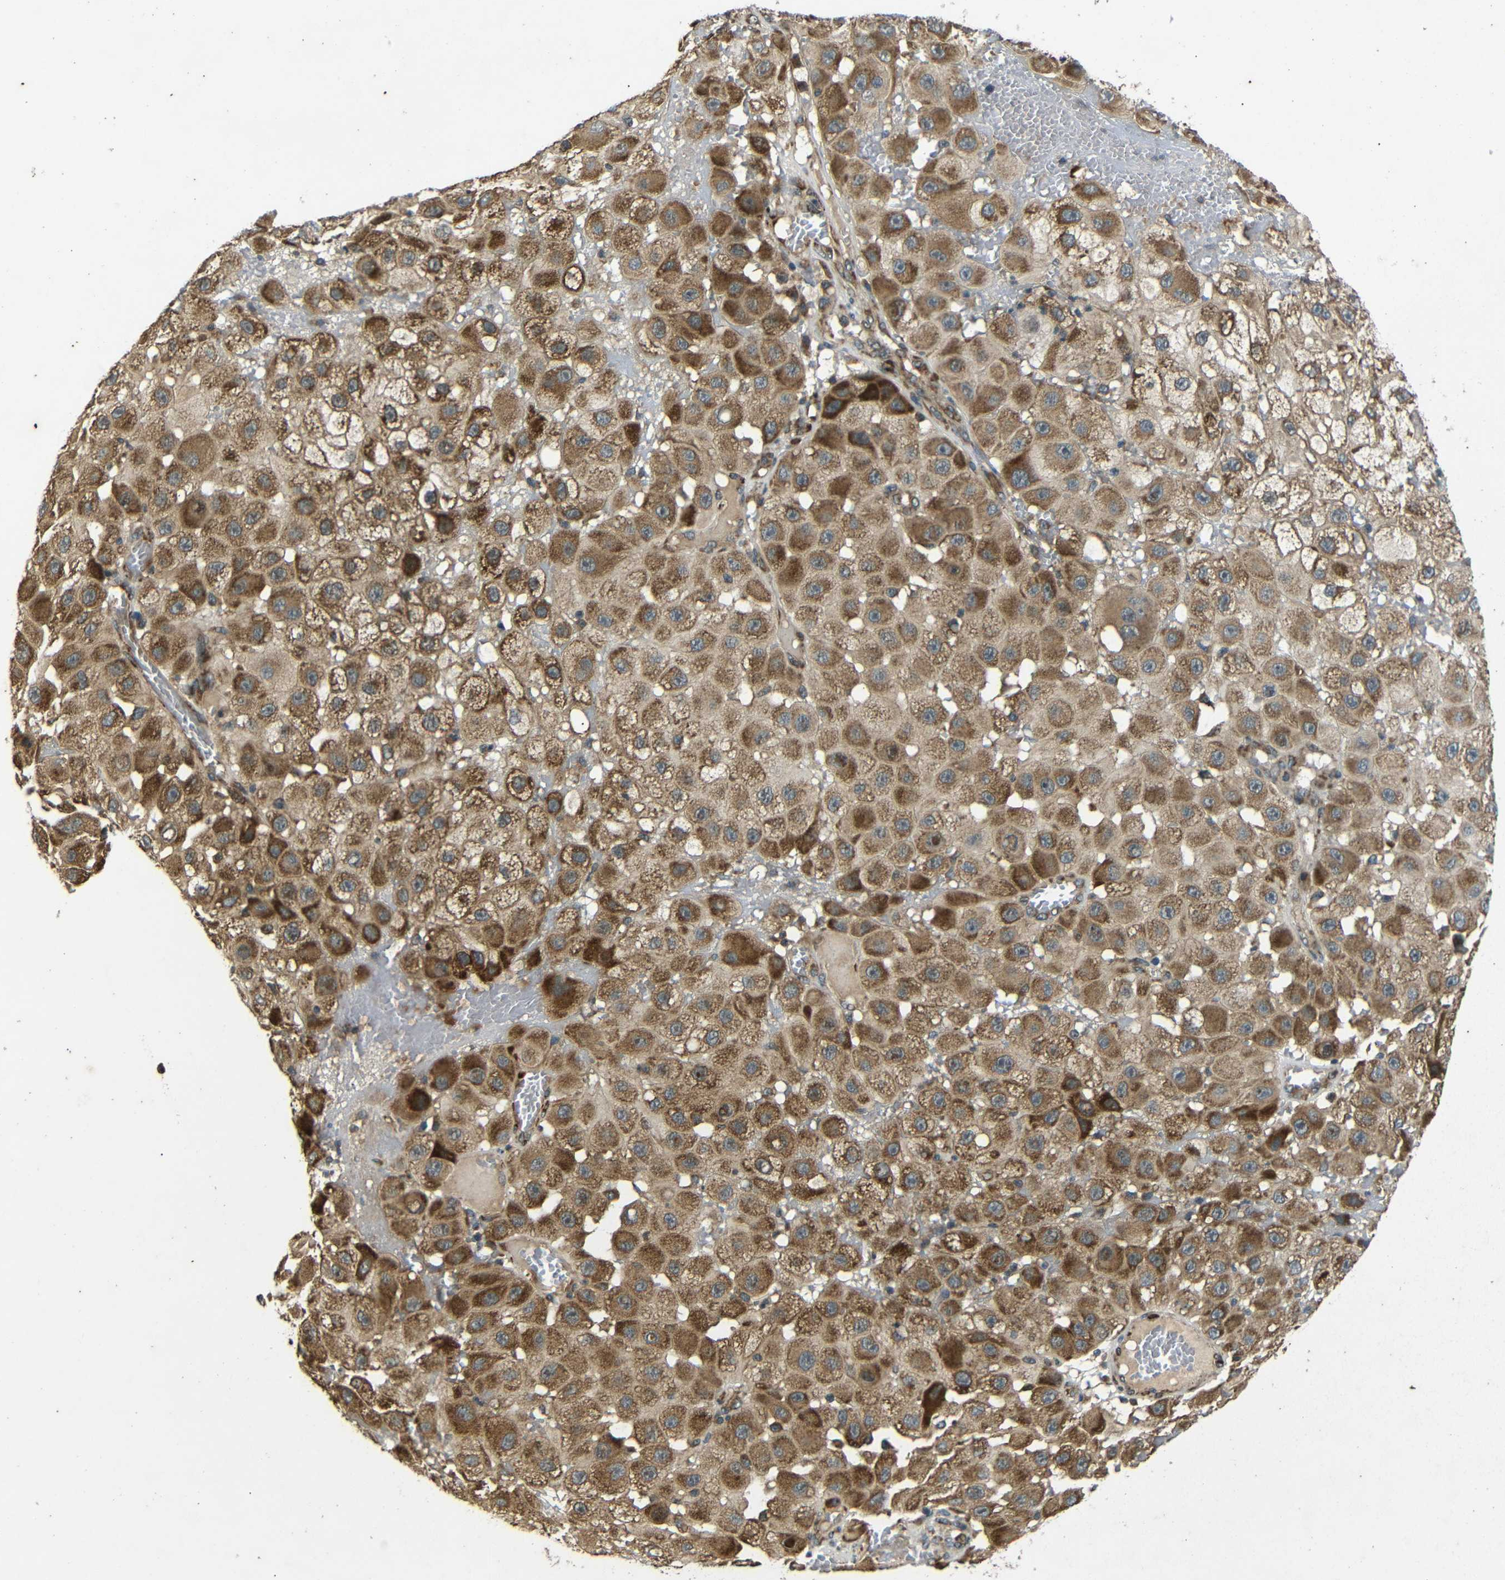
{"staining": {"intensity": "moderate", "quantity": ">75%", "location": "cytoplasmic/membranous"}, "tissue": "melanoma", "cell_type": "Tumor cells", "image_type": "cancer", "snomed": [{"axis": "morphology", "description": "Malignant melanoma, NOS"}, {"axis": "topography", "description": "Skin"}], "caption": "Protein expression analysis of human melanoma reveals moderate cytoplasmic/membranous staining in about >75% of tumor cells.", "gene": "TRPC1", "patient": {"sex": "female", "age": 81}}